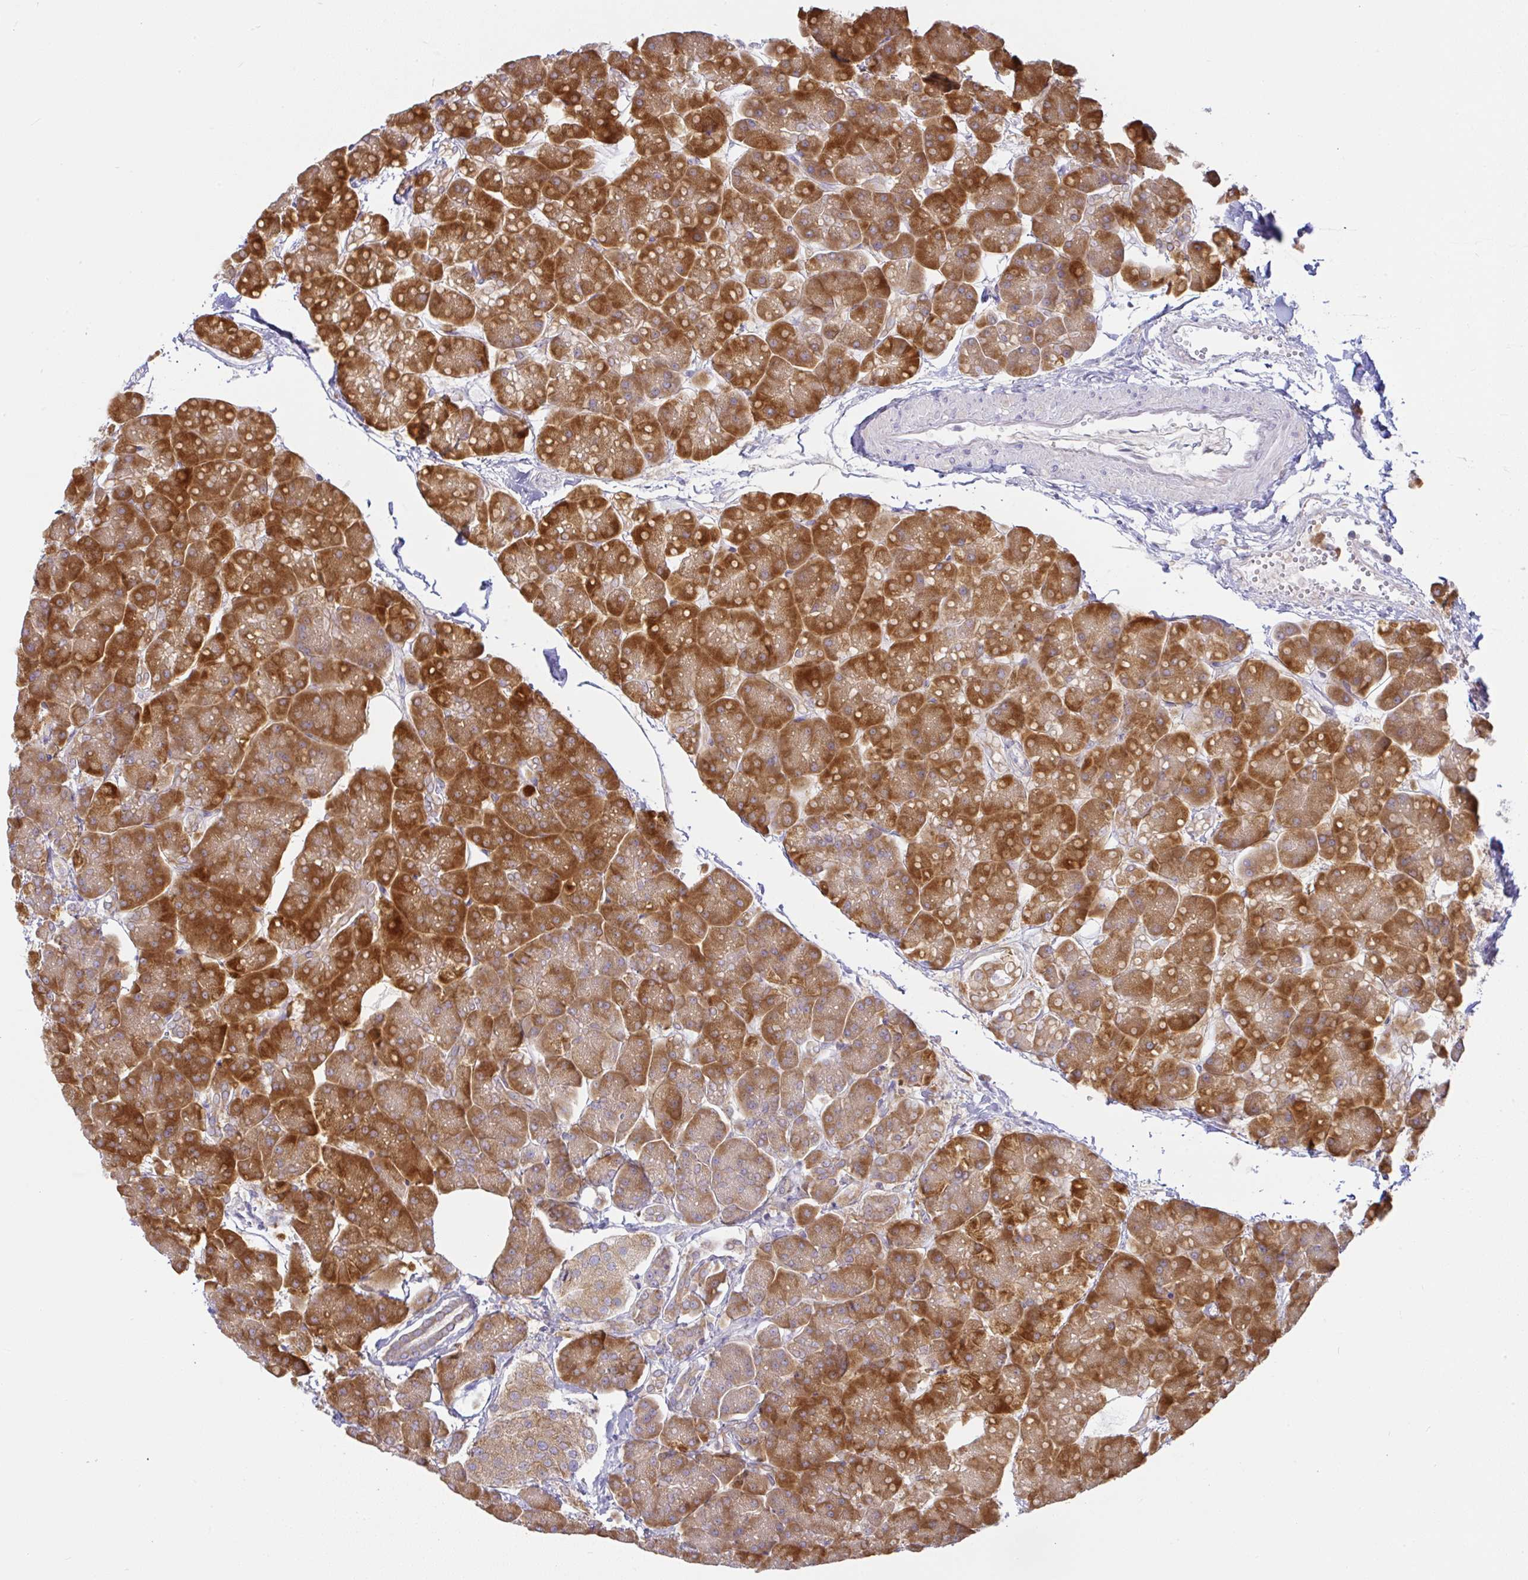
{"staining": {"intensity": "strong", "quantity": ">75%", "location": "cytoplasmic/membranous"}, "tissue": "pancreas", "cell_type": "Exocrine glandular cells", "image_type": "normal", "snomed": [{"axis": "morphology", "description": "Normal tissue, NOS"}, {"axis": "topography", "description": "Pancreas"}, {"axis": "topography", "description": "Peripheral nerve tissue"}], "caption": "High-power microscopy captured an immunohistochemistry micrograph of benign pancreas, revealing strong cytoplasmic/membranous staining in approximately >75% of exocrine glandular cells.", "gene": "DERL2", "patient": {"sex": "male", "age": 54}}